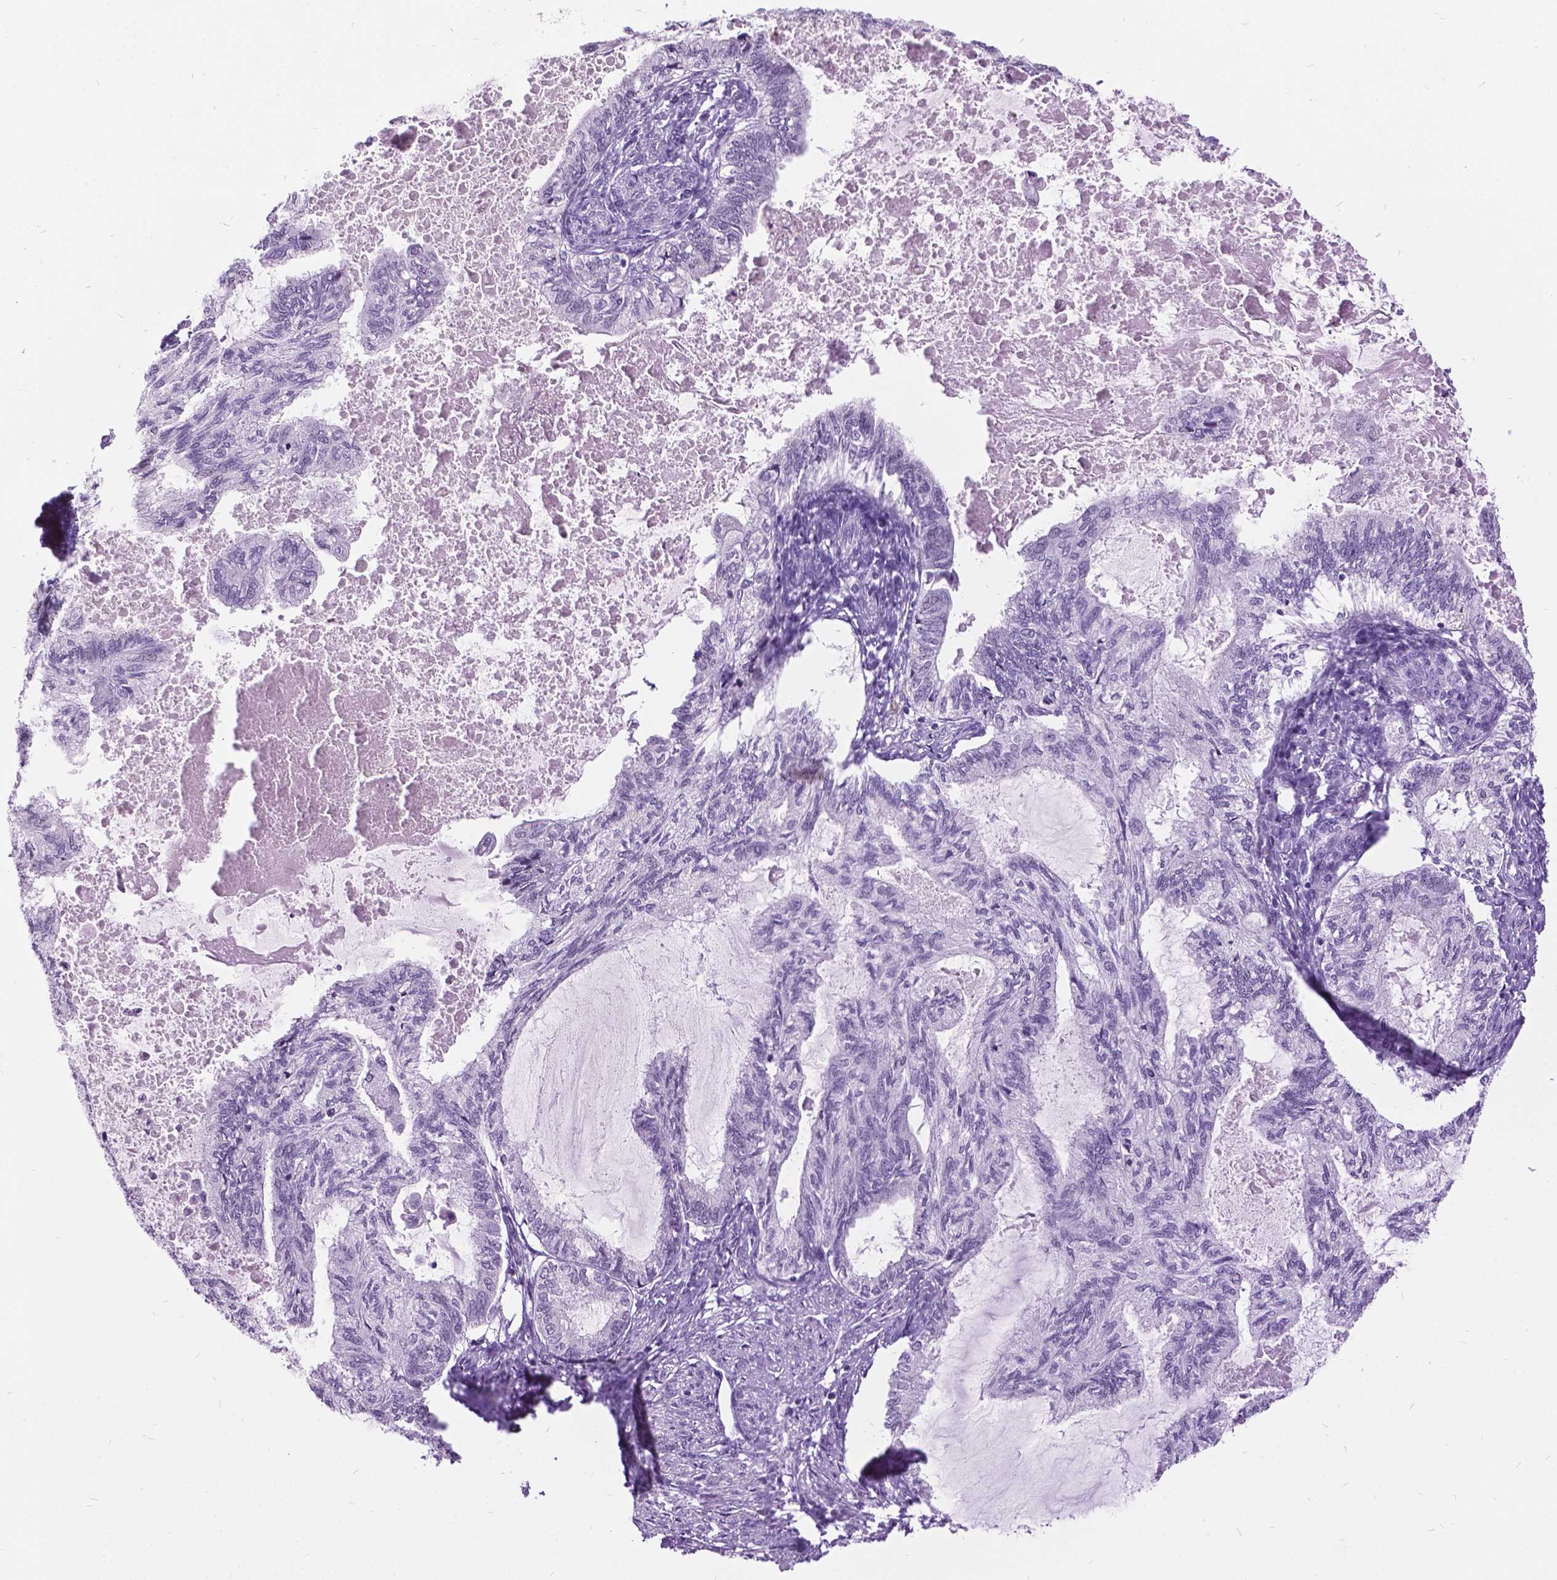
{"staining": {"intensity": "negative", "quantity": "none", "location": "none"}, "tissue": "endometrial cancer", "cell_type": "Tumor cells", "image_type": "cancer", "snomed": [{"axis": "morphology", "description": "Adenocarcinoma, NOS"}, {"axis": "topography", "description": "Endometrium"}], "caption": "There is no significant expression in tumor cells of adenocarcinoma (endometrial).", "gene": "DPF3", "patient": {"sex": "female", "age": 86}}